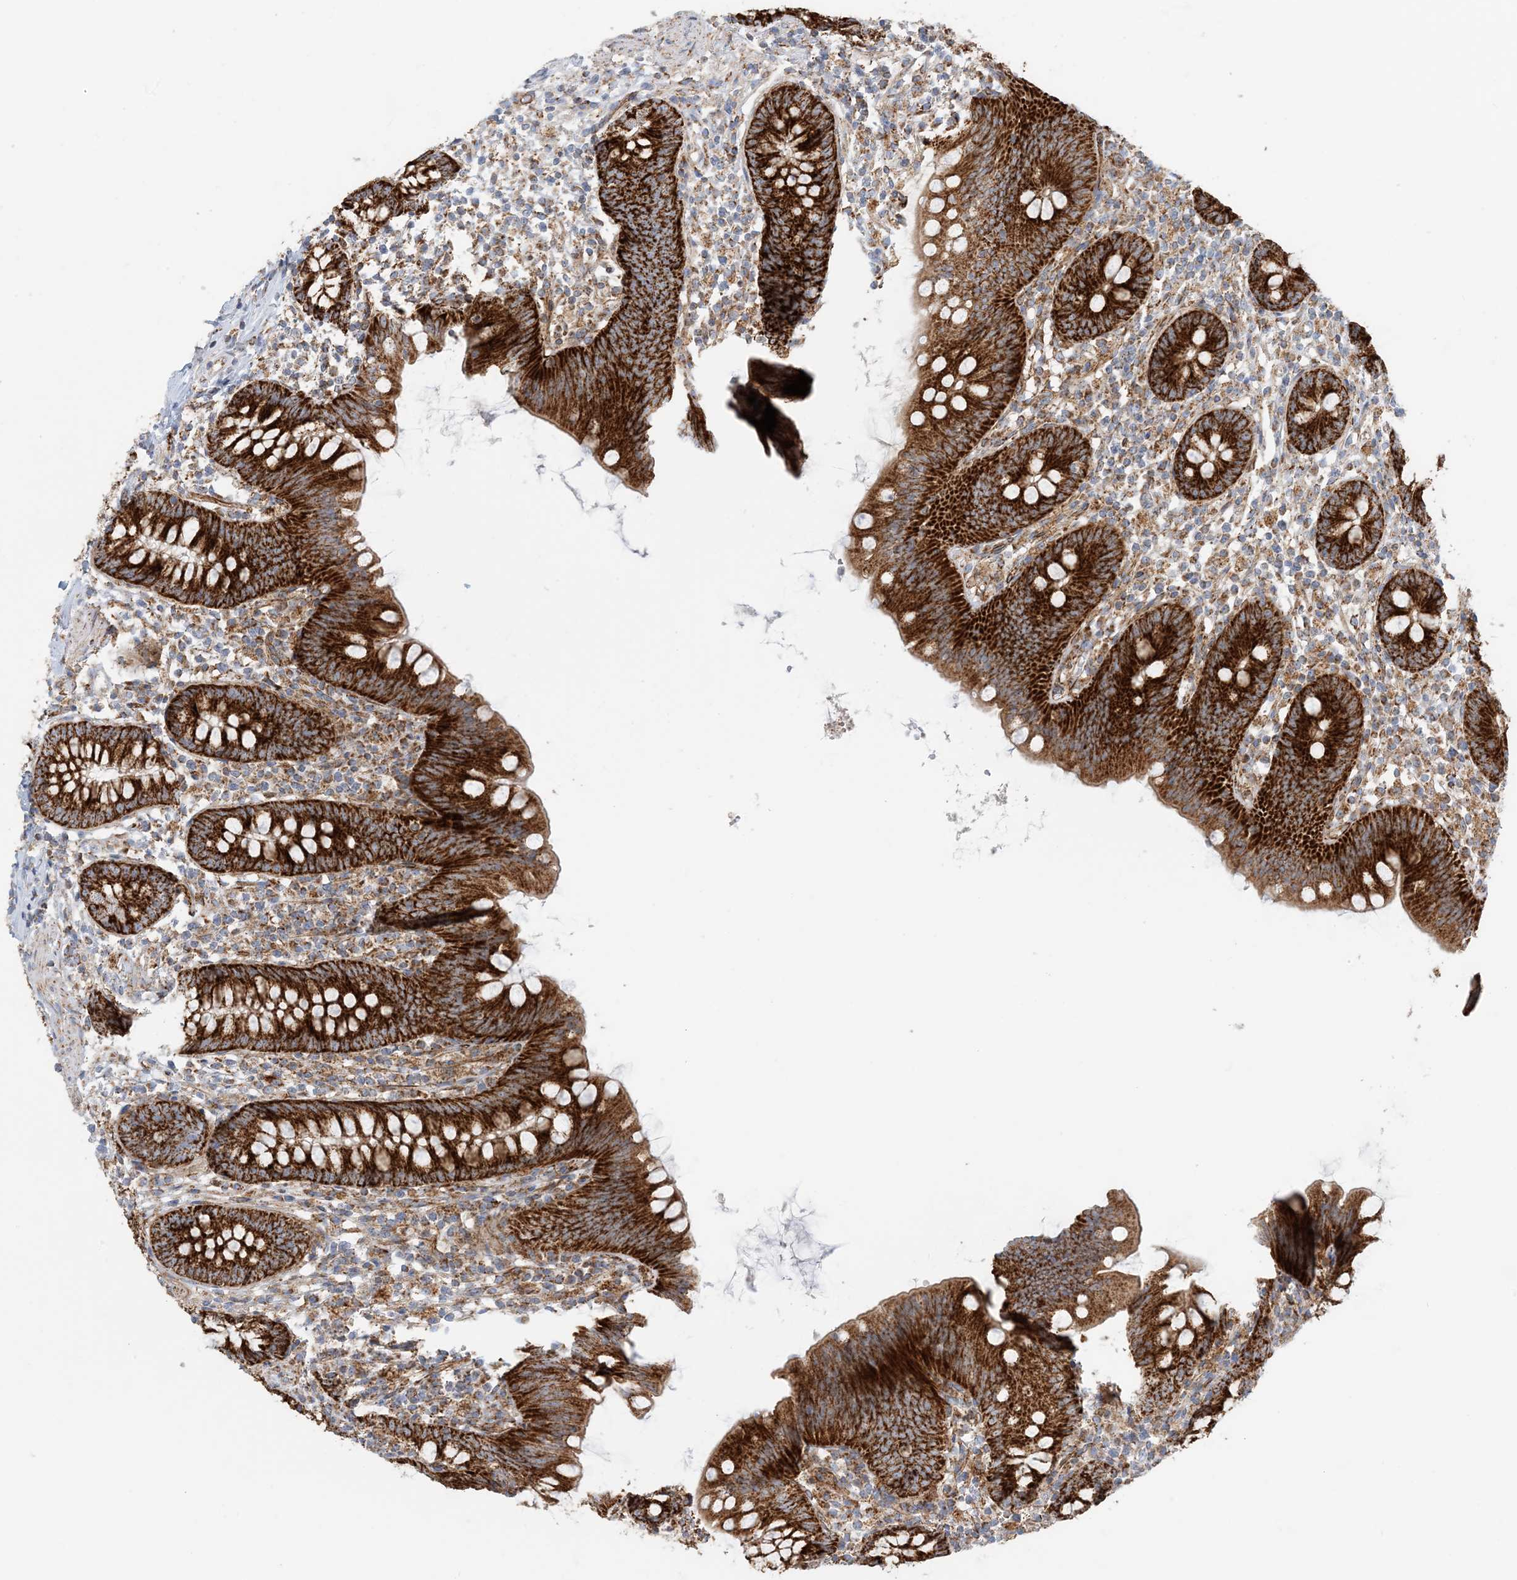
{"staining": {"intensity": "strong", "quantity": ">75%", "location": "cytoplasmic/membranous"}, "tissue": "appendix", "cell_type": "Glandular cells", "image_type": "normal", "snomed": [{"axis": "morphology", "description": "Normal tissue, NOS"}, {"axis": "topography", "description": "Appendix"}], "caption": "The photomicrograph displays staining of unremarkable appendix, revealing strong cytoplasmic/membranous protein expression (brown color) within glandular cells. Ihc stains the protein of interest in brown and the nuclei are stained blue.", "gene": "COA3", "patient": {"sex": "female", "age": 62}}